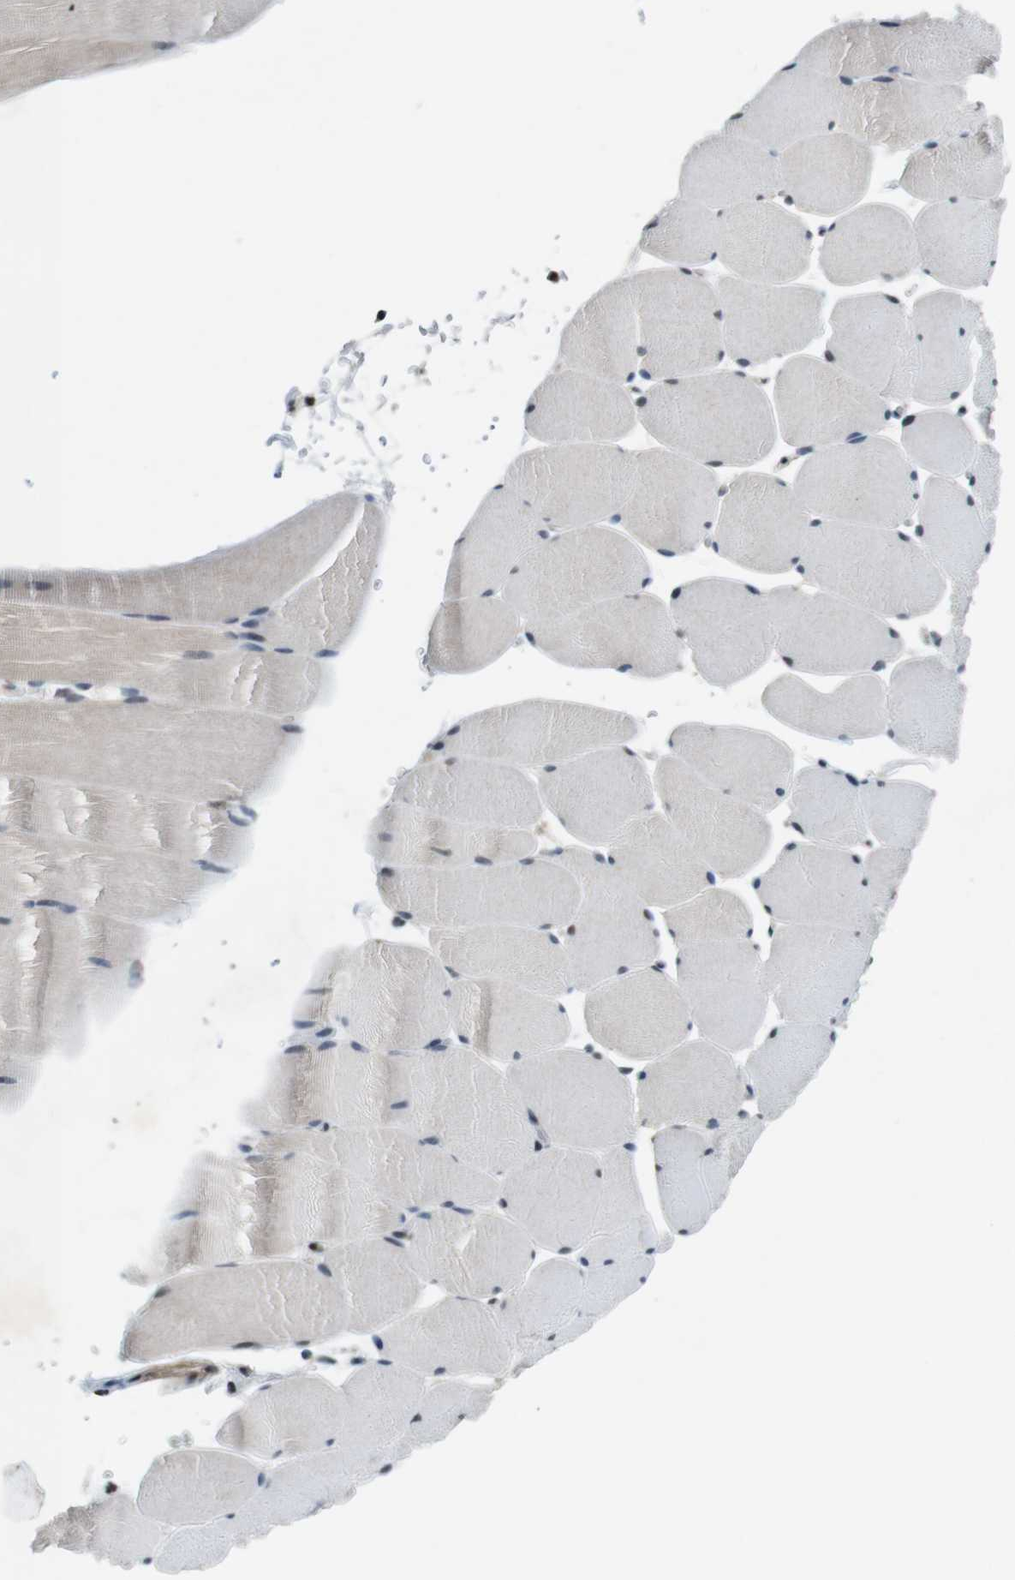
{"staining": {"intensity": "weak", "quantity": "25%-75%", "location": "cytoplasmic/membranous,nuclear"}, "tissue": "skeletal muscle", "cell_type": "Myocytes", "image_type": "normal", "snomed": [{"axis": "morphology", "description": "Normal tissue, NOS"}, {"axis": "topography", "description": "Skeletal muscle"}], "caption": "DAB immunohistochemical staining of unremarkable skeletal muscle shows weak cytoplasmic/membranous,nuclear protein staining in about 25%-75% of myocytes. (DAB (3,3'-diaminobenzidine) IHC, brown staining for protein, blue staining for nuclei).", "gene": "MAPKAPK5", "patient": {"sex": "male", "age": 62}}